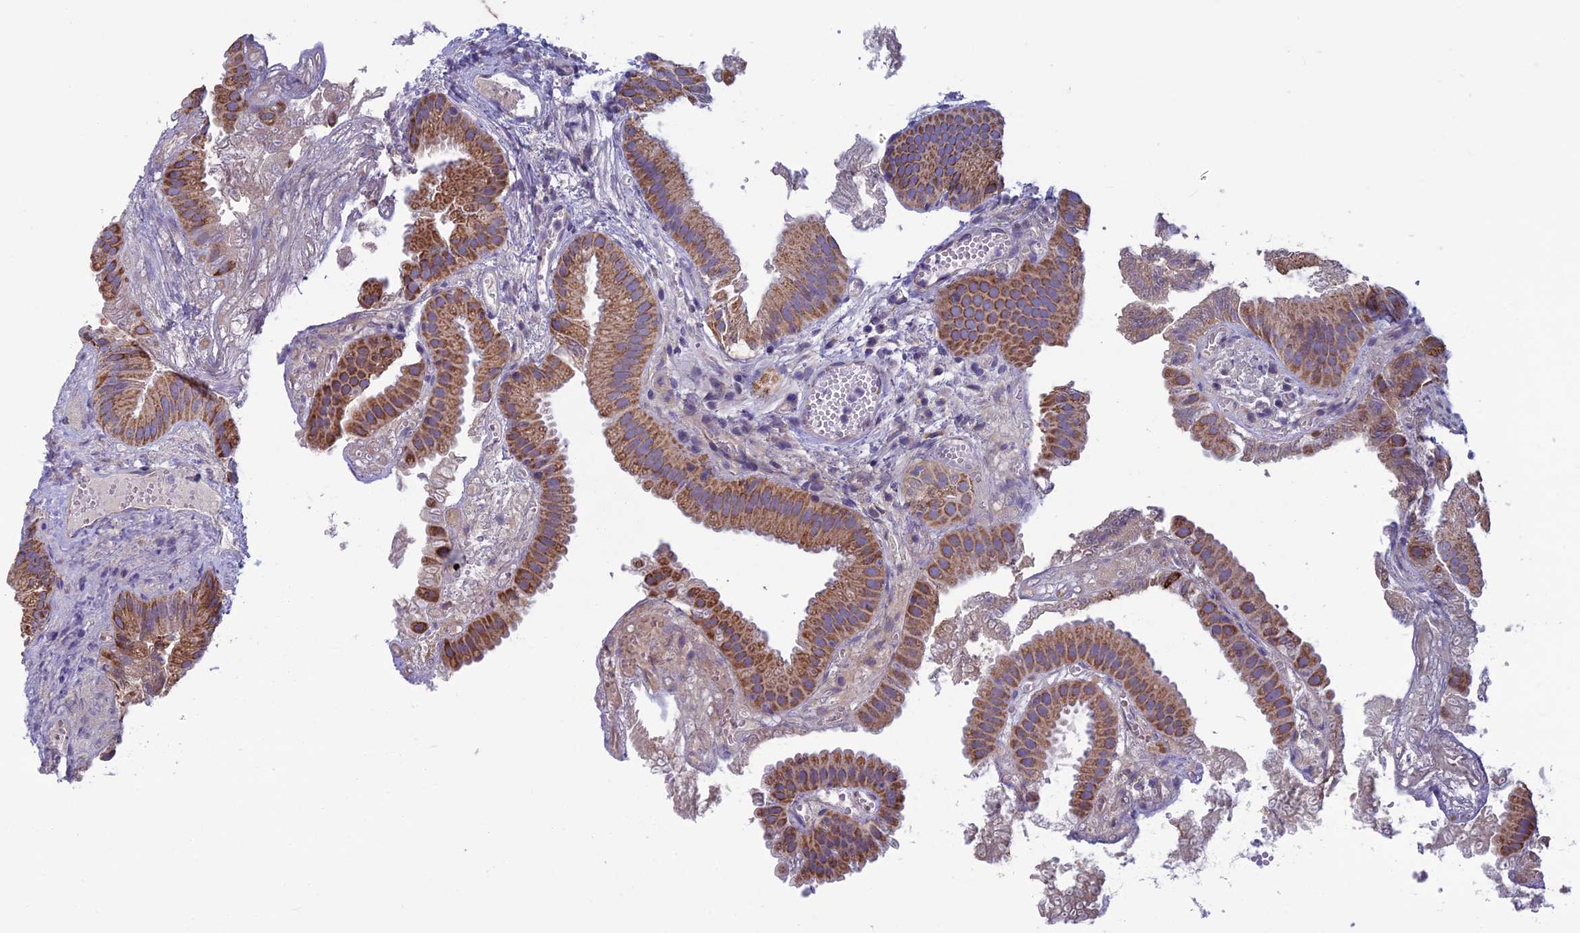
{"staining": {"intensity": "moderate", "quantity": ">75%", "location": "cytoplasmic/membranous"}, "tissue": "gallbladder", "cell_type": "Glandular cells", "image_type": "normal", "snomed": [{"axis": "morphology", "description": "Normal tissue, NOS"}, {"axis": "topography", "description": "Gallbladder"}], "caption": "Protein analysis of normal gallbladder reveals moderate cytoplasmic/membranous expression in approximately >75% of glandular cells.", "gene": "MFSD12", "patient": {"sex": "female", "age": 30}}